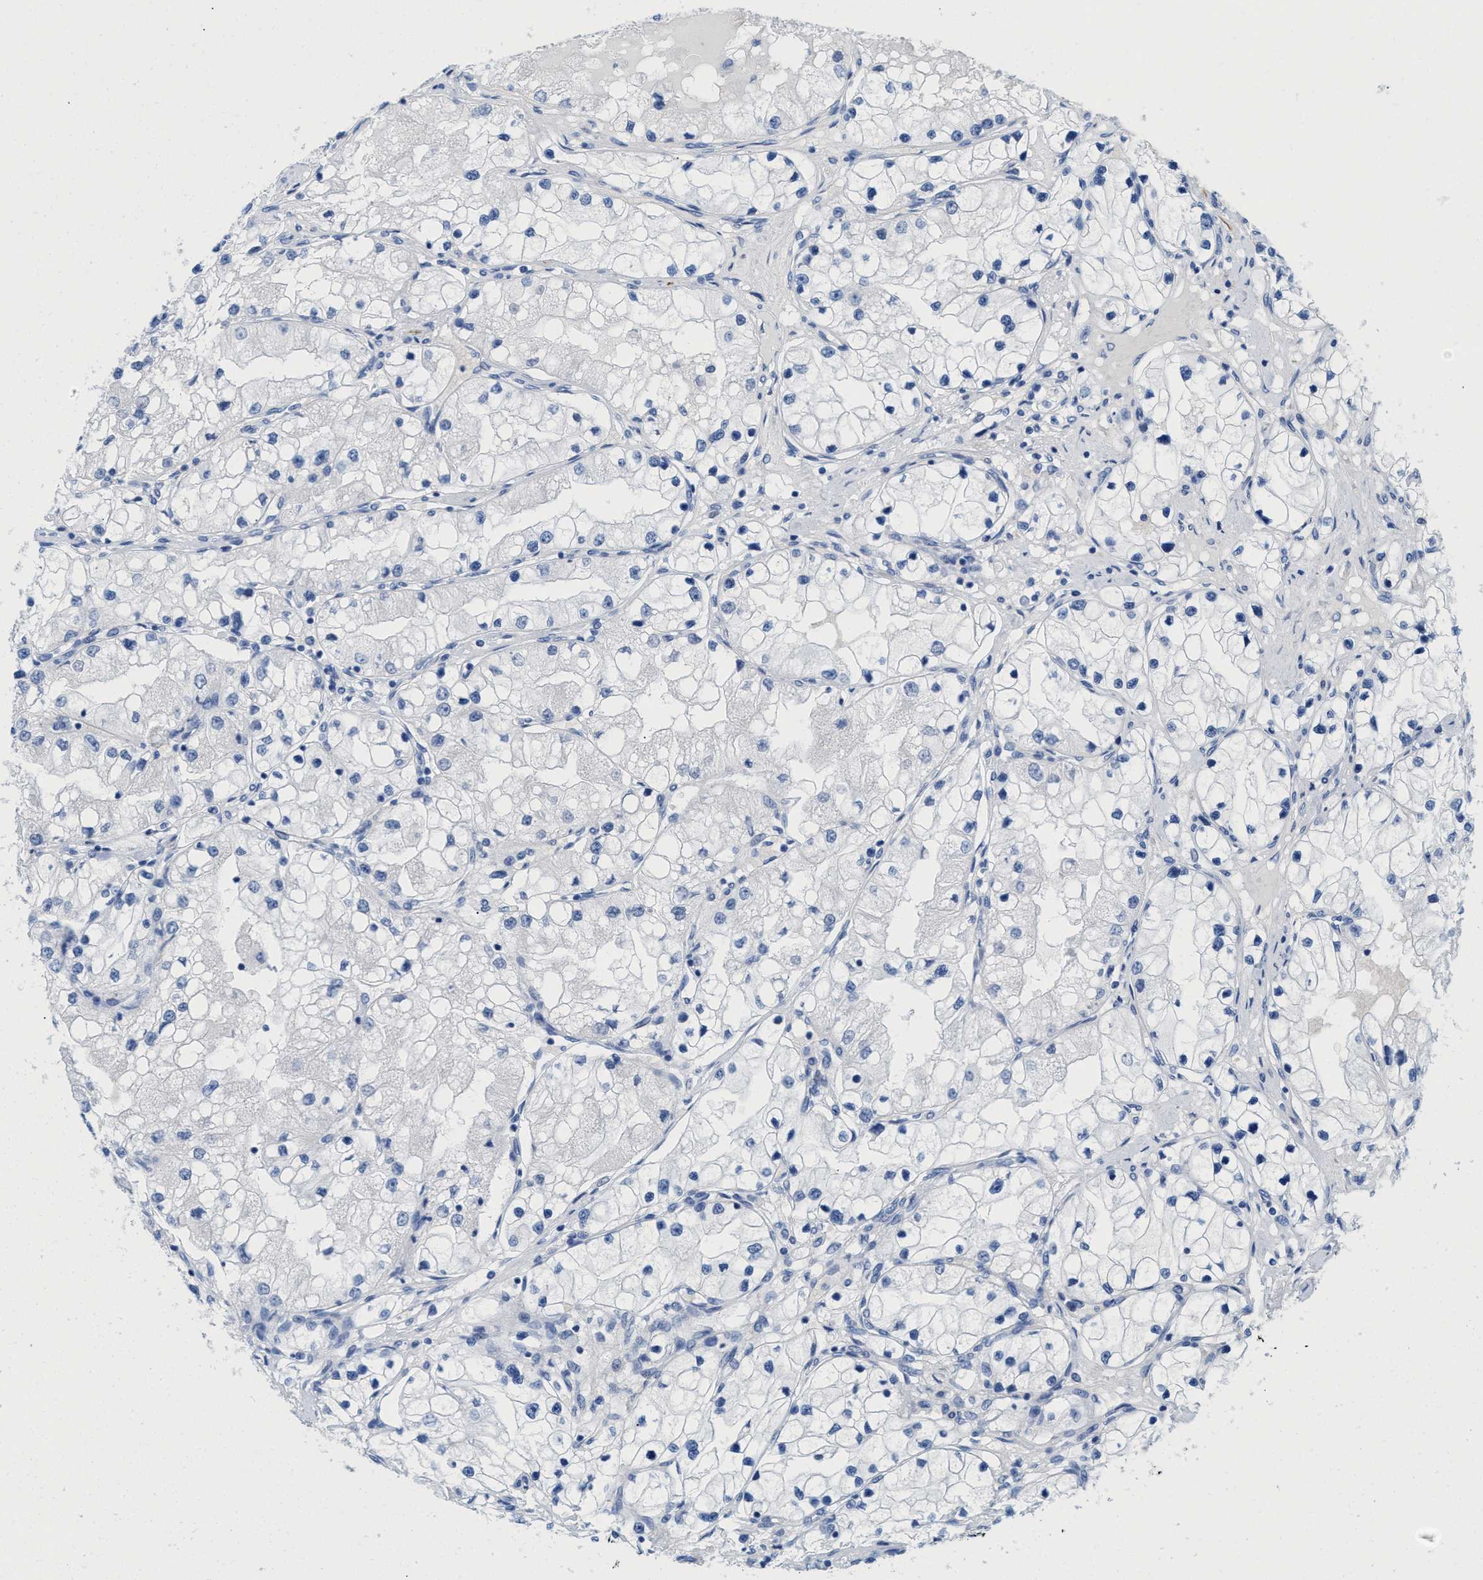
{"staining": {"intensity": "negative", "quantity": "none", "location": "none"}, "tissue": "renal cancer", "cell_type": "Tumor cells", "image_type": "cancer", "snomed": [{"axis": "morphology", "description": "Adenocarcinoma, NOS"}, {"axis": "topography", "description": "Kidney"}], "caption": "DAB (3,3'-diaminobenzidine) immunohistochemical staining of renal adenocarcinoma displays no significant positivity in tumor cells.", "gene": "ANKFN1", "patient": {"sex": "male", "age": 68}}